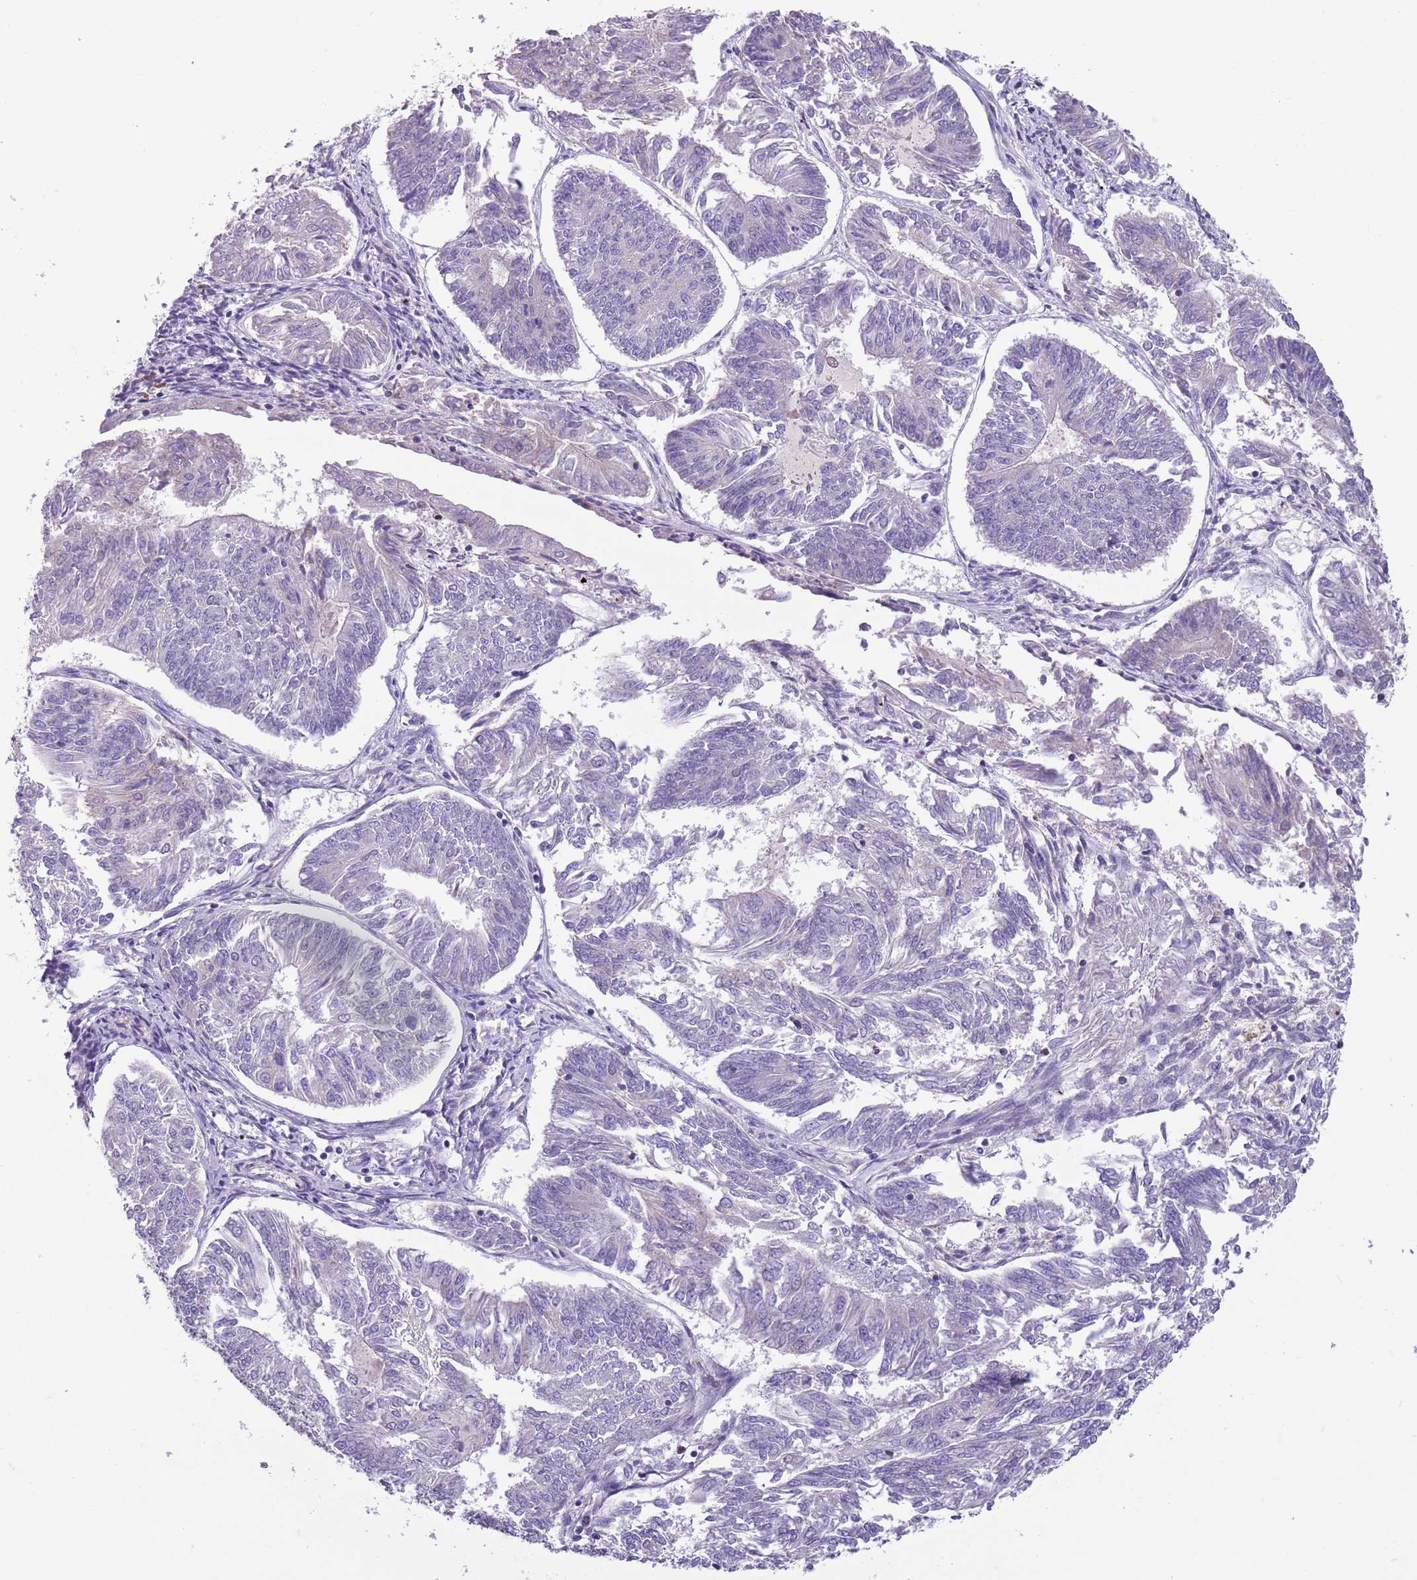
{"staining": {"intensity": "negative", "quantity": "none", "location": "none"}, "tissue": "endometrial cancer", "cell_type": "Tumor cells", "image_type": "cancer", "snomed": [{"axis": "morphology", "description": "Adenocarcinoma, NOS"}, {"axis": "topography", "description": "Endometrium"}], "caption": "Immunohistochemistry of endometrial cancer (adenocarcinoma) displays no expression in tumor cells.", "gene": "ADCY7", "patient": {"sex": "female", "age": 58}}